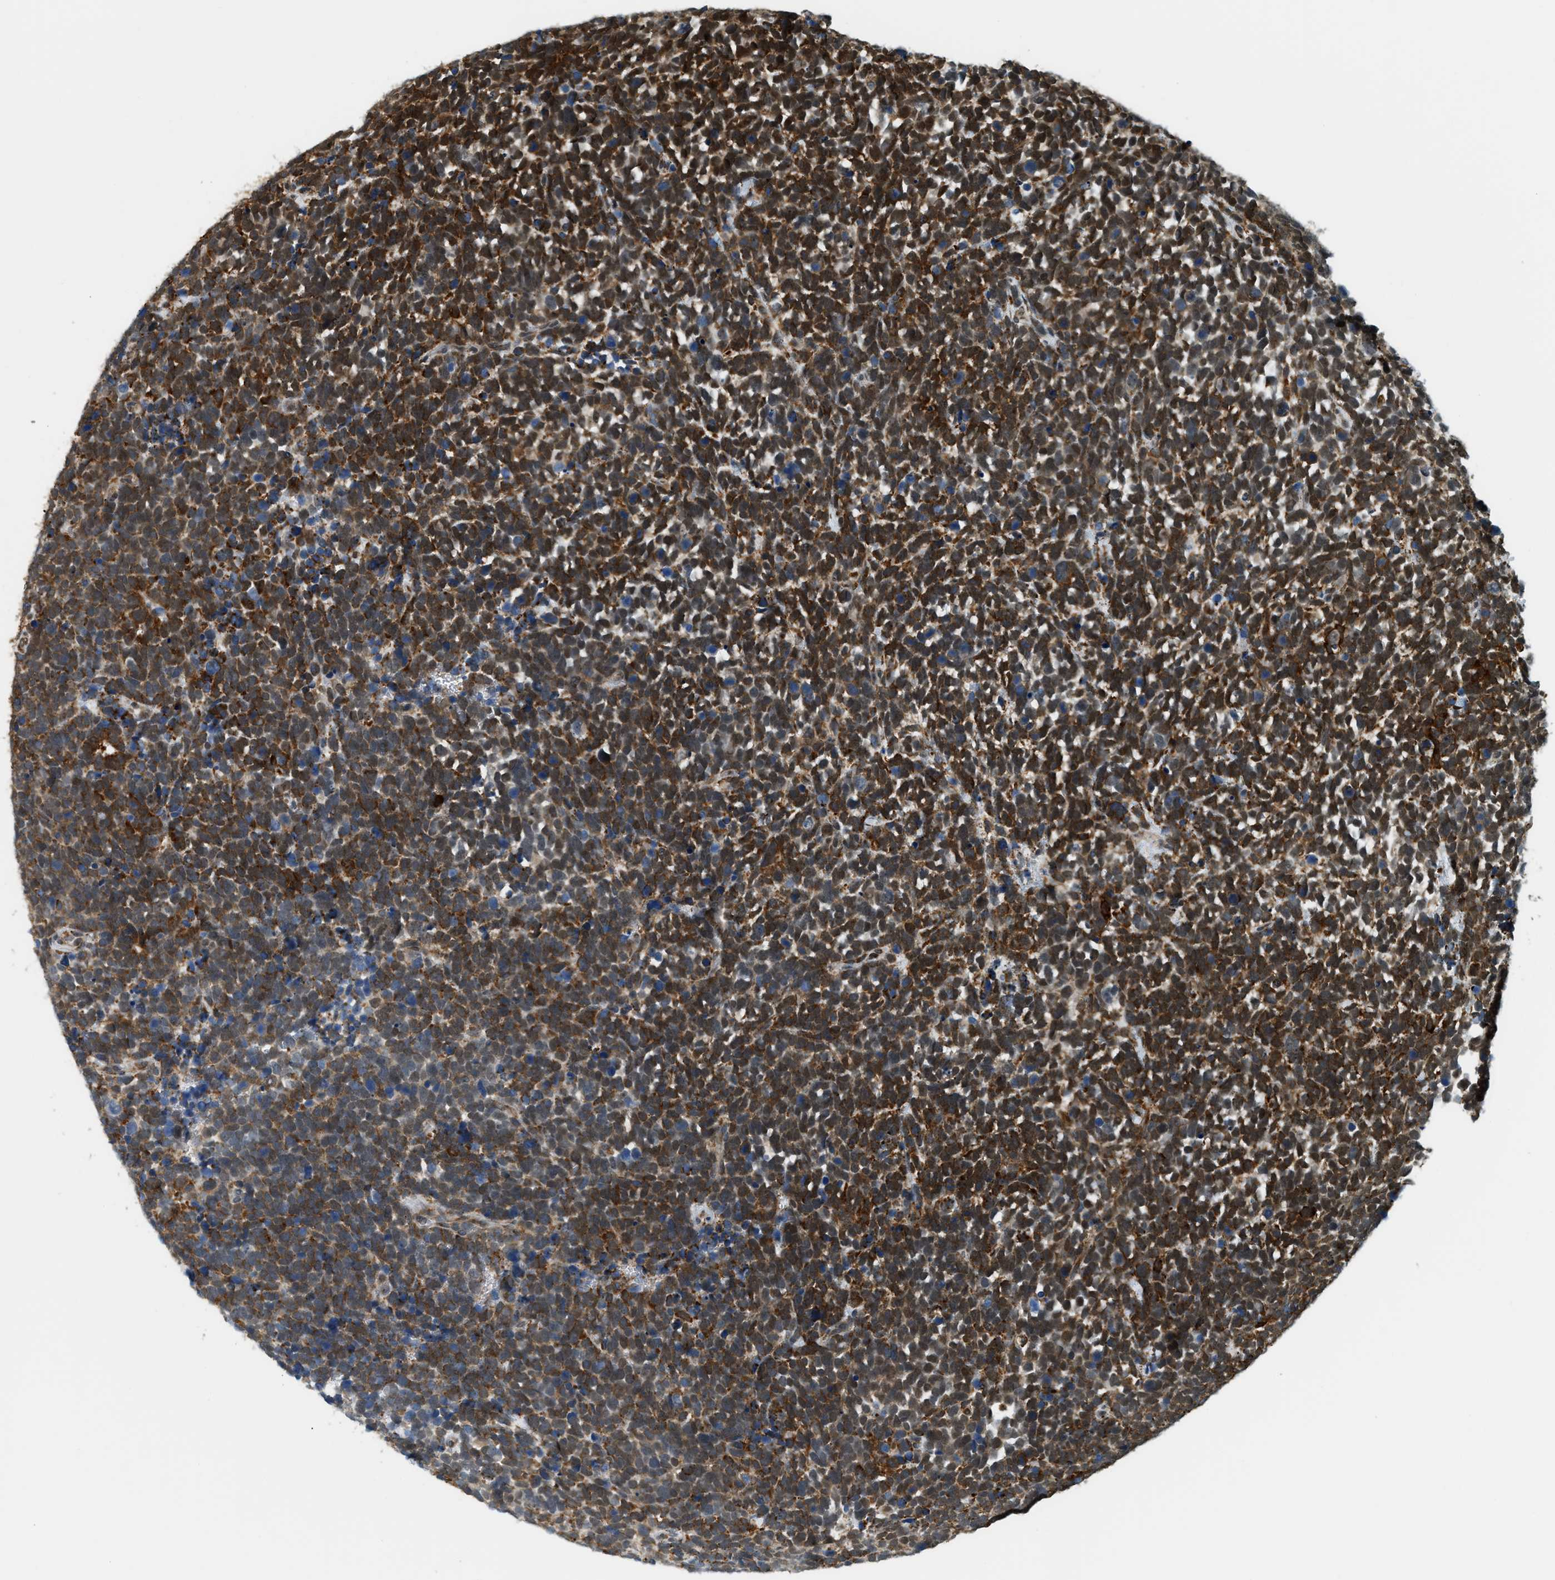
{"staining": {"intensity": "strong", "quantity": ">75%", "location": "cytoplasmic/membranous,nuclear"}, "tissue": "urothelial cancer", "cell_type": "Tumor cells", "image_type": "cancer", "snomed": [{"axis": "morphology", "description": "Urothelial carcinoma, High grade"}, {"axis": "topography", "description": "Urinary bladder"}], "caption": "The image demonstrates staining of urothelial cancer, revealing strong cytoplasmic/membranous and nuclear protein positivity (brown color) within tumor cells.", "gene": "SEMA4D", "patient": {"sex": "female", "age": 82}}